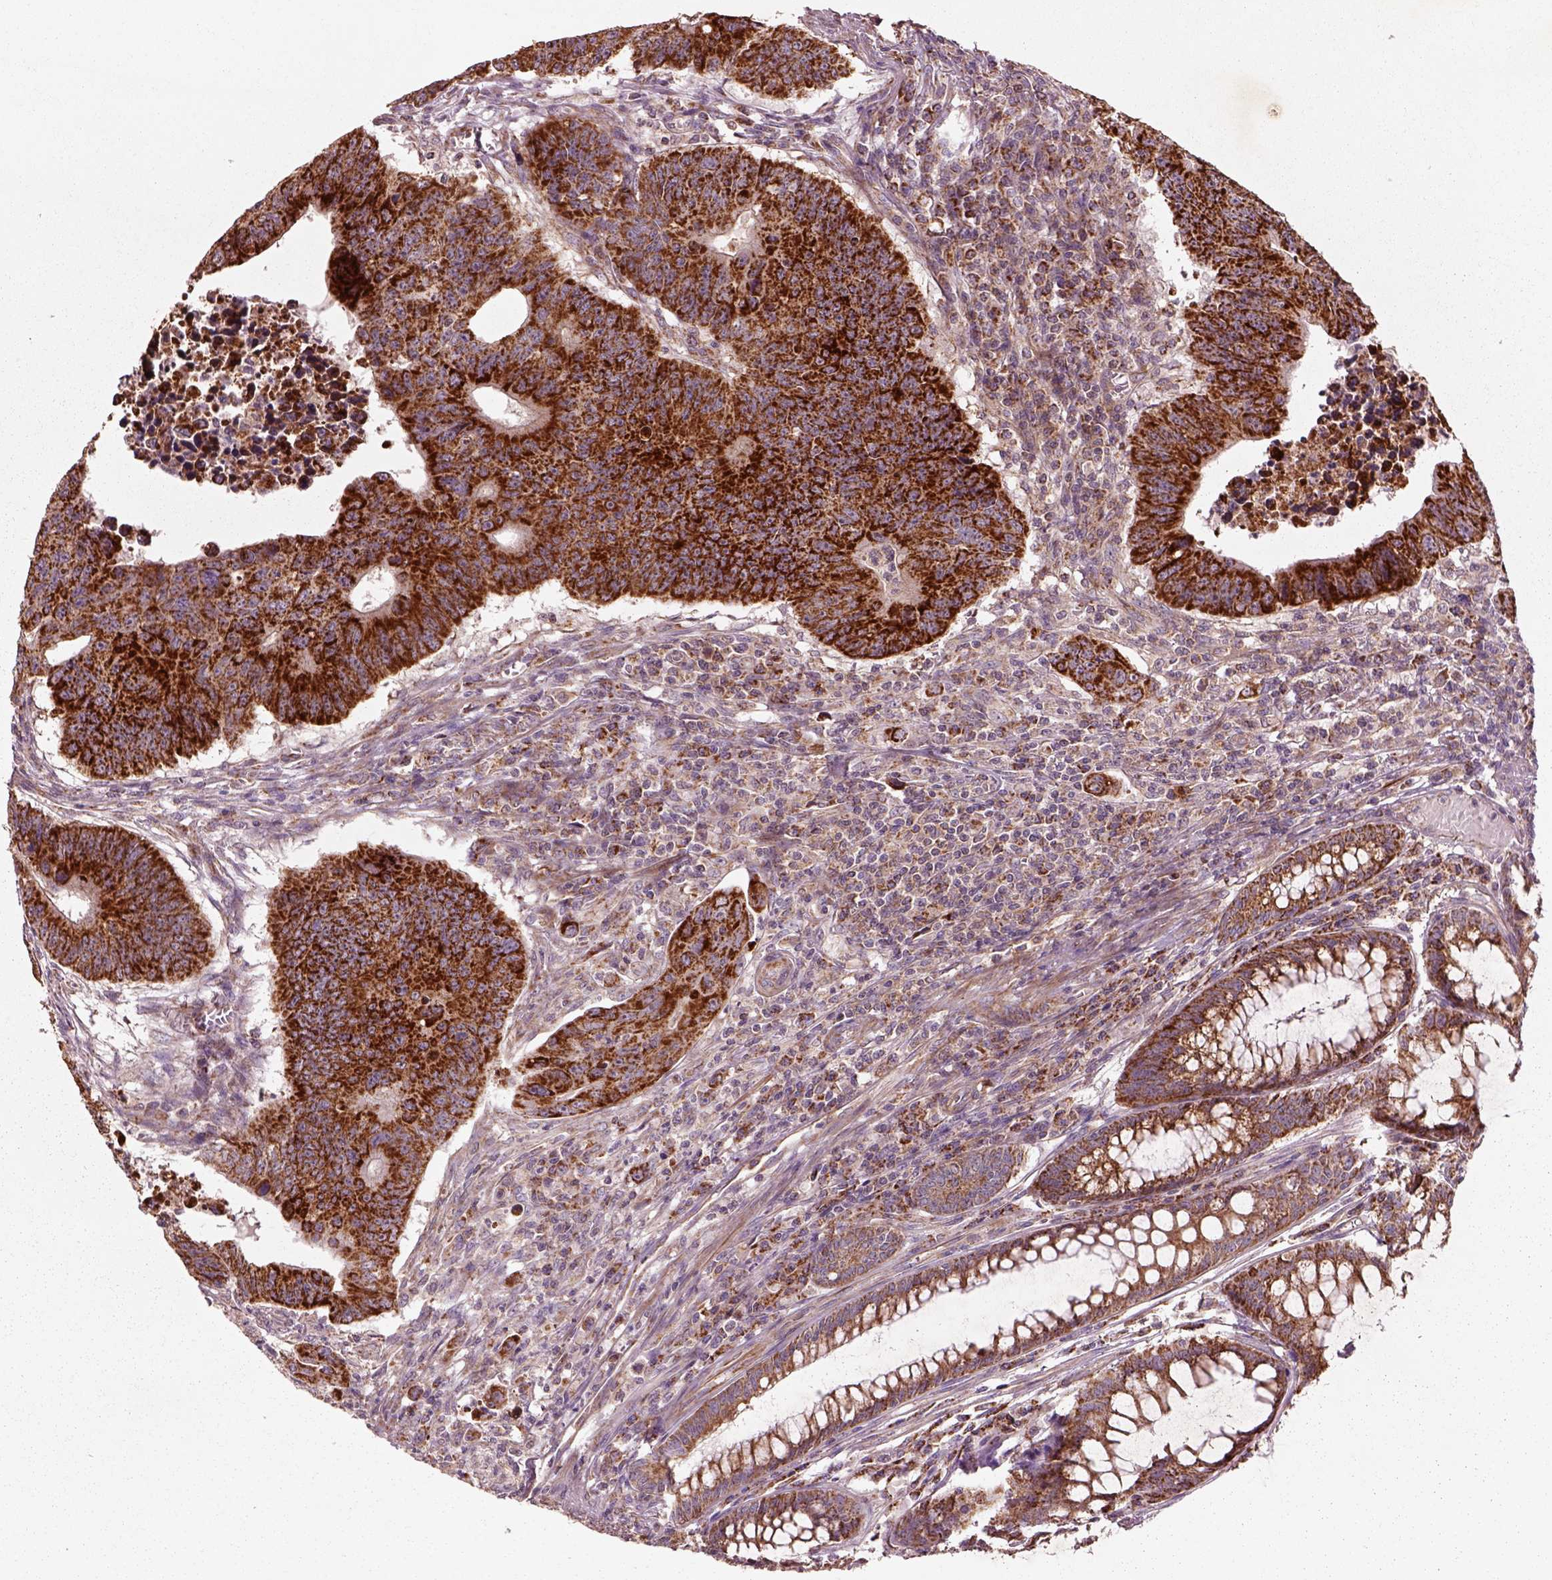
{"staining": {"intensity": "strong", "quantity": ">75%", "location": "cytoplasmic/membranous"}, "tissue": "colorectal cancer", "cell_type": "Tumor cells", "image_type": "cancer", "snomed": [{"axis": "morphology", "description": "Adenocarcinoma, NOS"}, {"axis": "topography", "description": "Rectum"}], "caption": "Colorectal adenocarcinoma stained with DAB immunohistochemistry (IHC) shows high levels of strong cytoplasmic/membranous staining in approximately >75% of tumor cells.", "gene": "SLC25A5", "patient": {"sex": "female", "age": 85}}